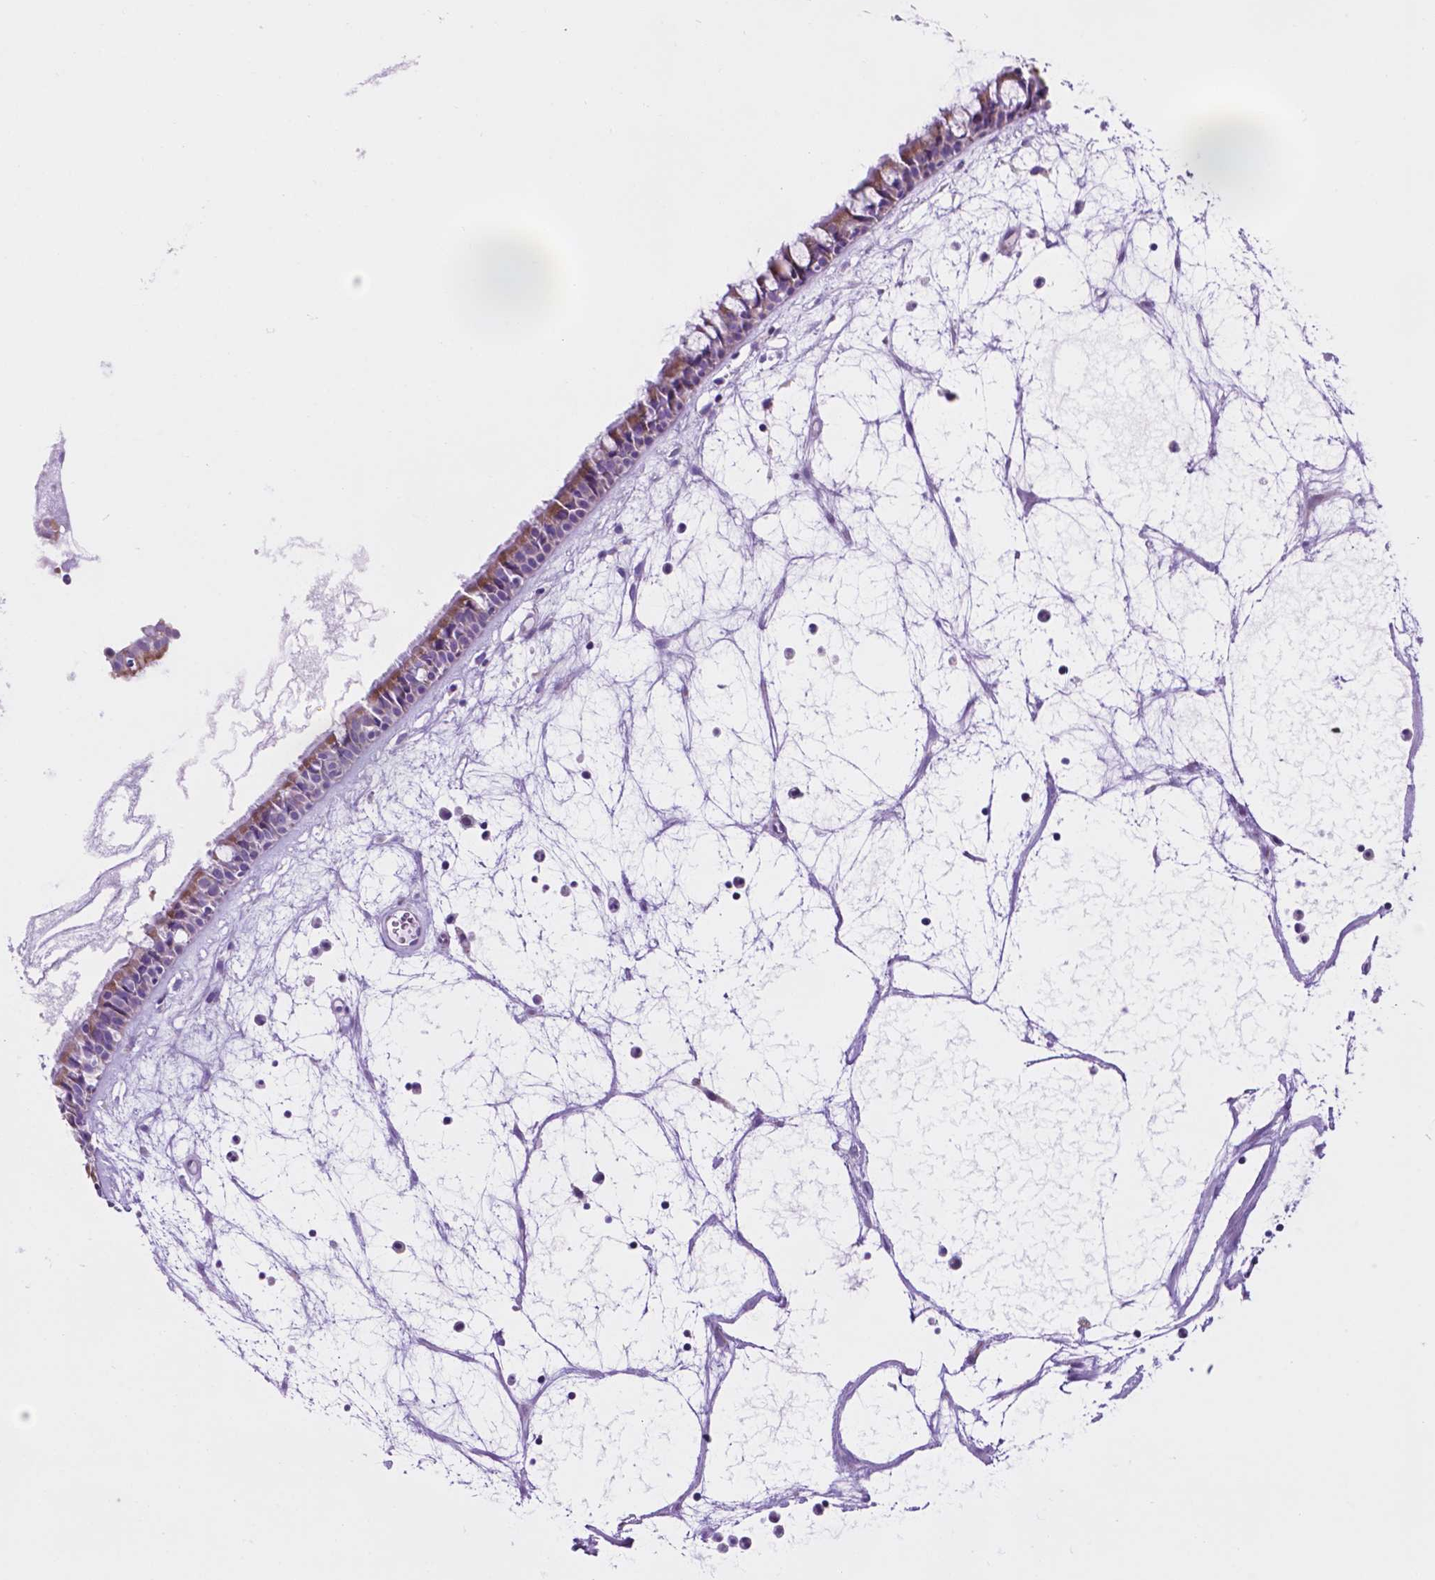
{"staining": {"intensity": "moderate", "quantity": "25%-75%", "location": "cytoplasmic/membranous"}, "tissue": "nasopharynx", "cell_type": "Respiratory epithelial cells", "image_type": "normal", "snomed": [{"axis": "morphology", "description": "Normal tissue, NOS"}, {"axis": "topography", "description": "Nasopharynx"}], "caption": "This image exhibits immunohistochemistry staining of benign human nasopharynx, with medium moderate cytoplasmic/membranous positivity in approximately 25%-75% of respiratory epithelial cells.", "gene": "TMEM121B", "patient": {"sex": "male", "age": 31}}